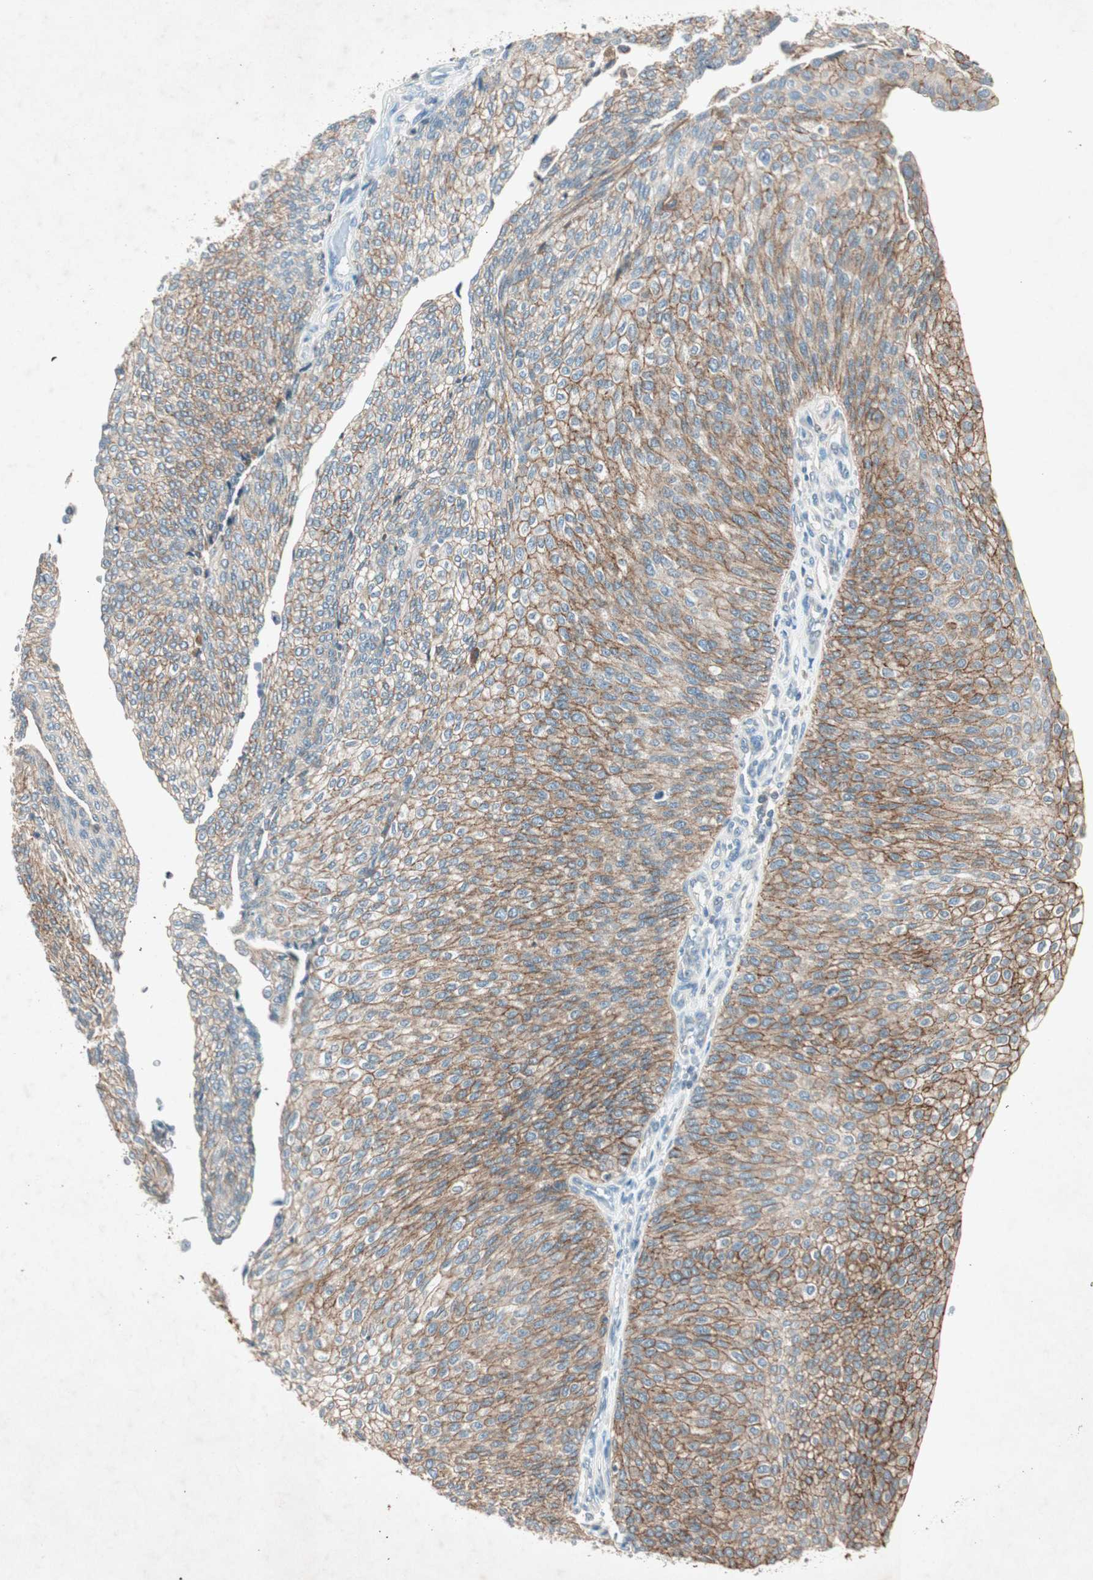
{"staining": {"intensity": "moderate", "quantity": ">75%", "location": "cytoplasmic/membranous"}, "tissue": "urothelial cancer", "cell_type": "Tumor cells", "image_type": "cancer", "snomed": [{"axis": "morphology", "description": "Urothelial carcinoma, Low grade"}, {"axis": "topography", "description": "Urinary bladder"}], "caption": "A high-resolution photomicrograph shows IHC staining of low-grade urothelial carcinoma, which displays moderate cytoplasmic/membranous staining in approximately >75% of tumor cells.", "gene": "NKAIN1", "patient": {"sex": "female", "age": 79}}